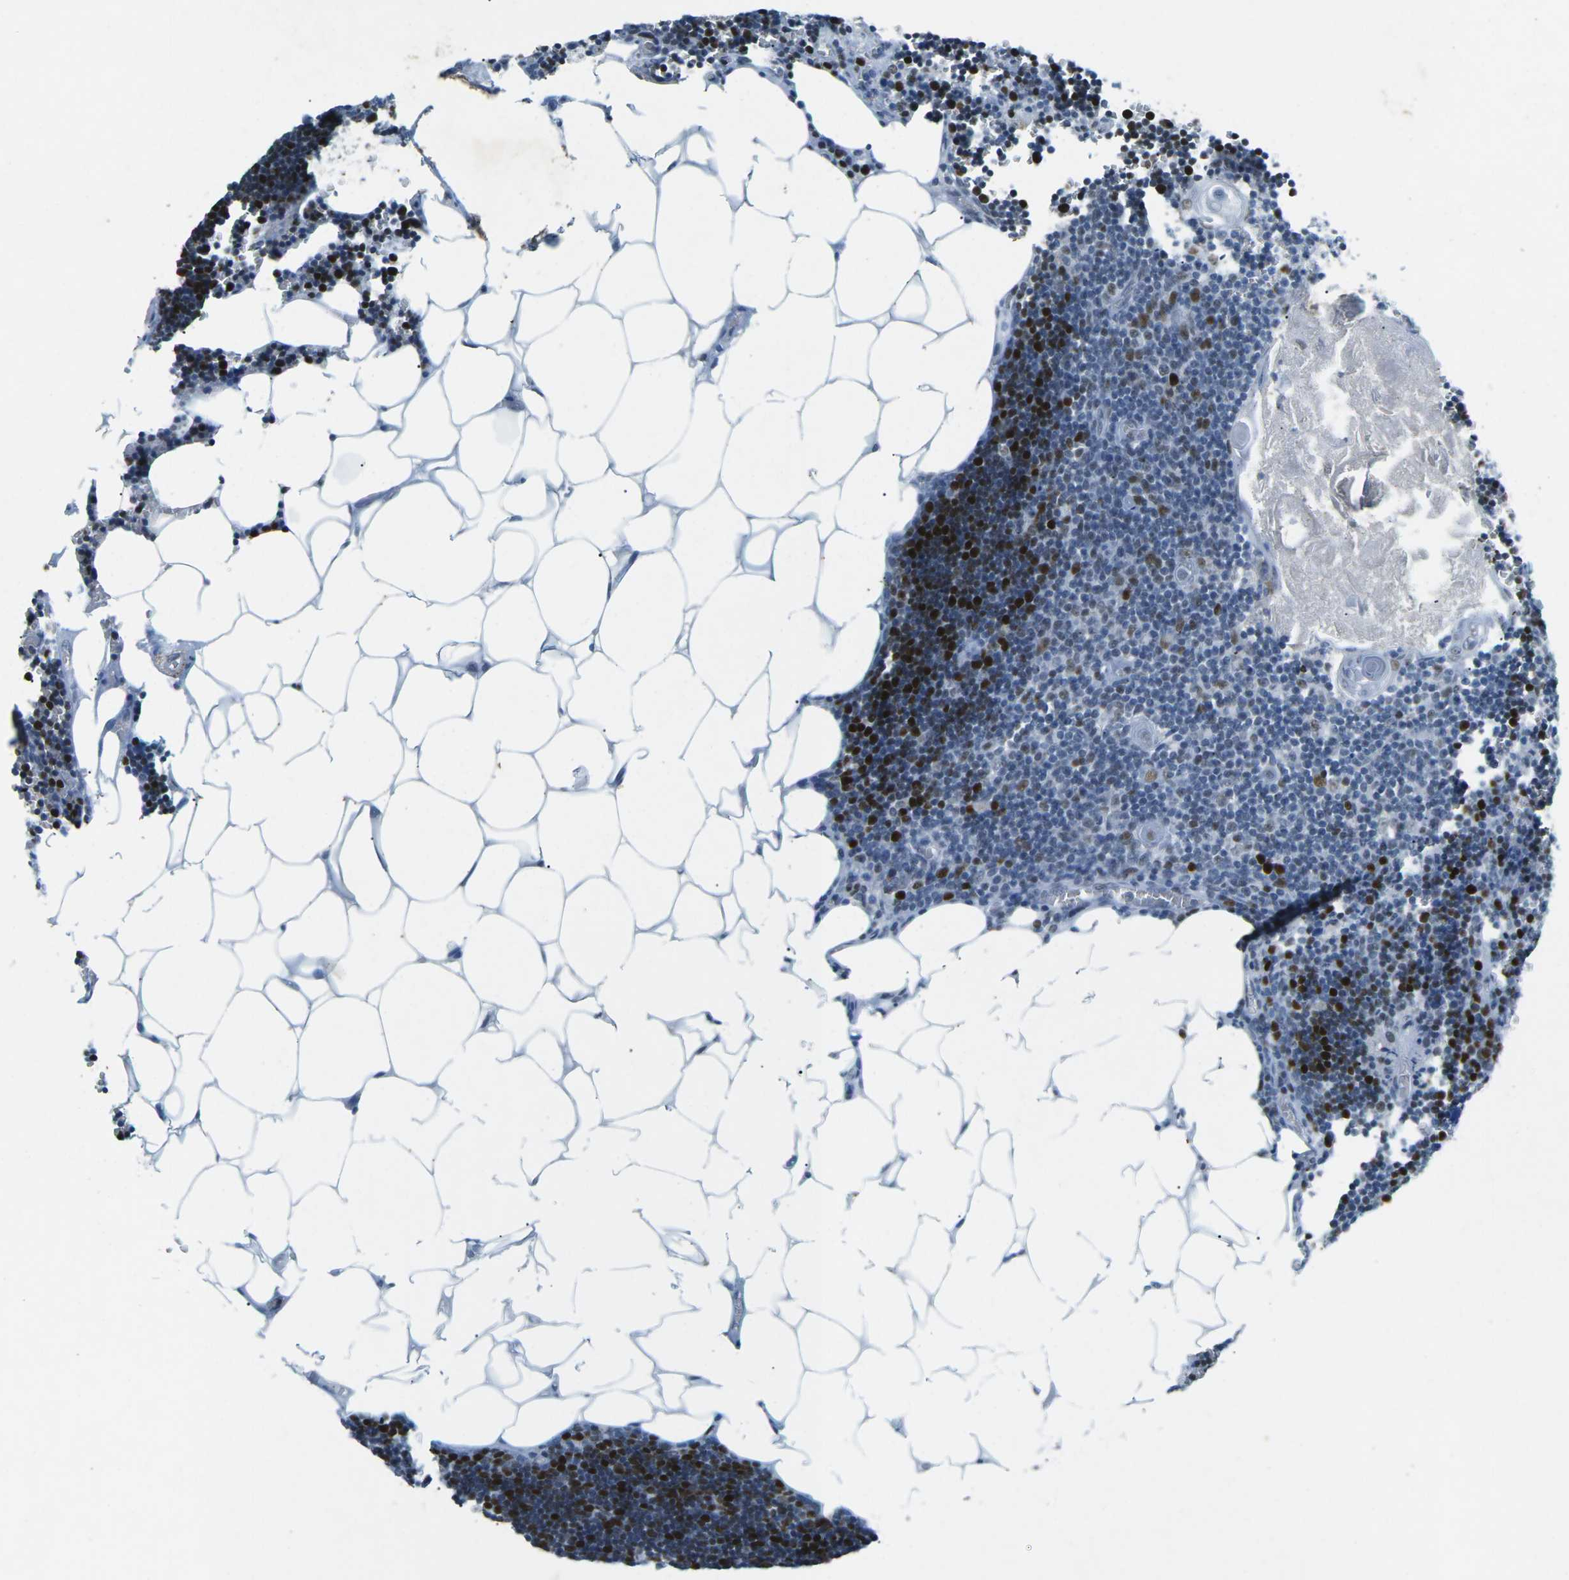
{"staining": {"intensity": "strong", "quantity": ">75%", "location": "nuclear"}, "tissue": "lymph node", "cell_type": "Germinal center cells", "image_type": "normal", "snomed": [{"axis": "morphology", "description": "Normal tissue, NOS"}, {"axis": "topography", "description": "Lymph node"}], "caption": "An image of lymph node stained for a protein reveals strong nuclear brown staining in germinal center cells.", "gene": "RB1", "patient": {"sex": "male", "age": 33}}